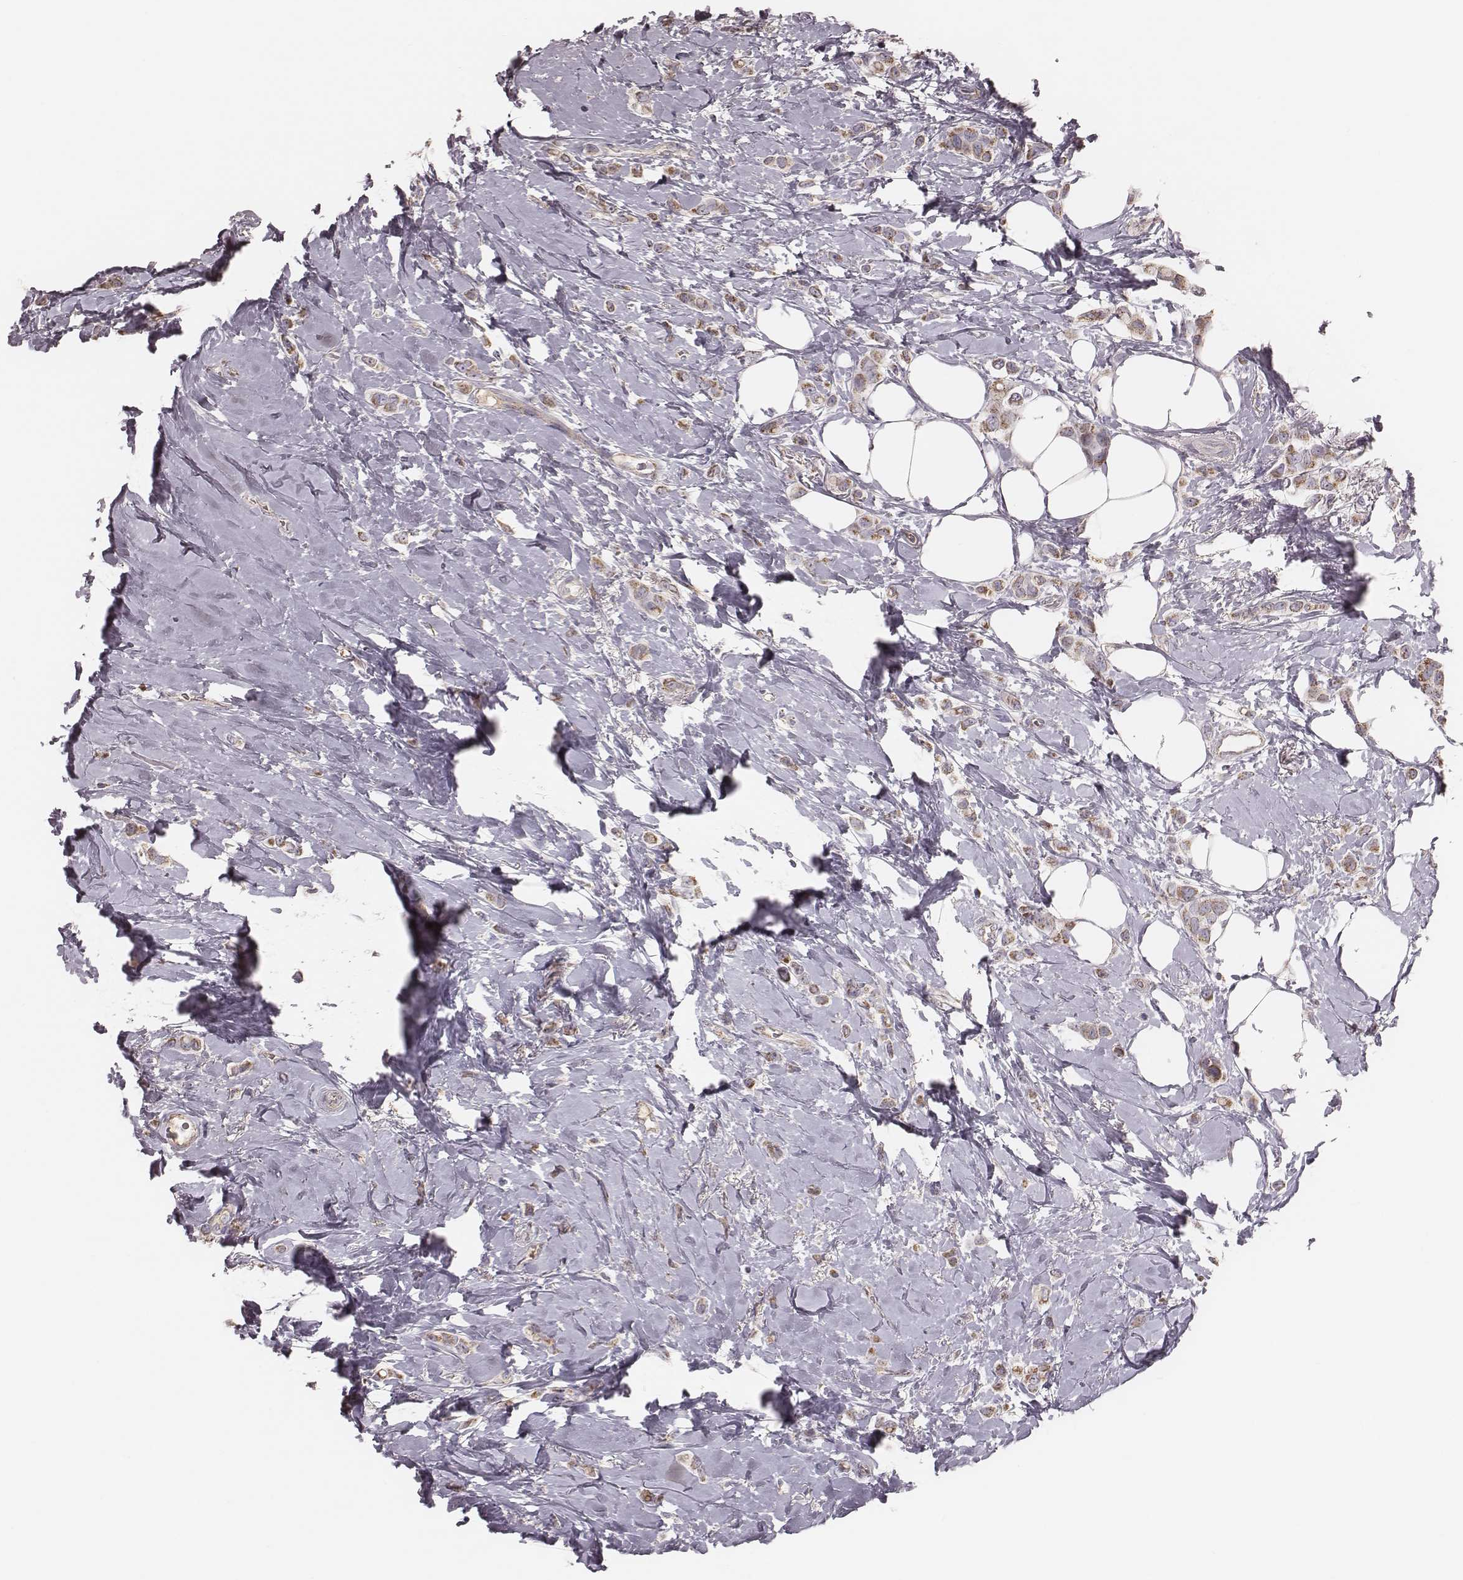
{"staining": {"intensity": "moderate", "quantity": ">75%", "location": "cytoplasmic/membranous"}, "tissue": "breast cancer", "cell_type": "Tumor cells", "image_type": "cancer", "snomed": [{"axis": "morphology", "description": "Lobular carcinoma"}, {"axis": "topography", "description": "Breast"}], "caption": "Breast cancer stained with a protein marker displays moderate staining in tumor cells.", "gene": "MRPS27", "patient": {"sex": "female", "age": 66}}